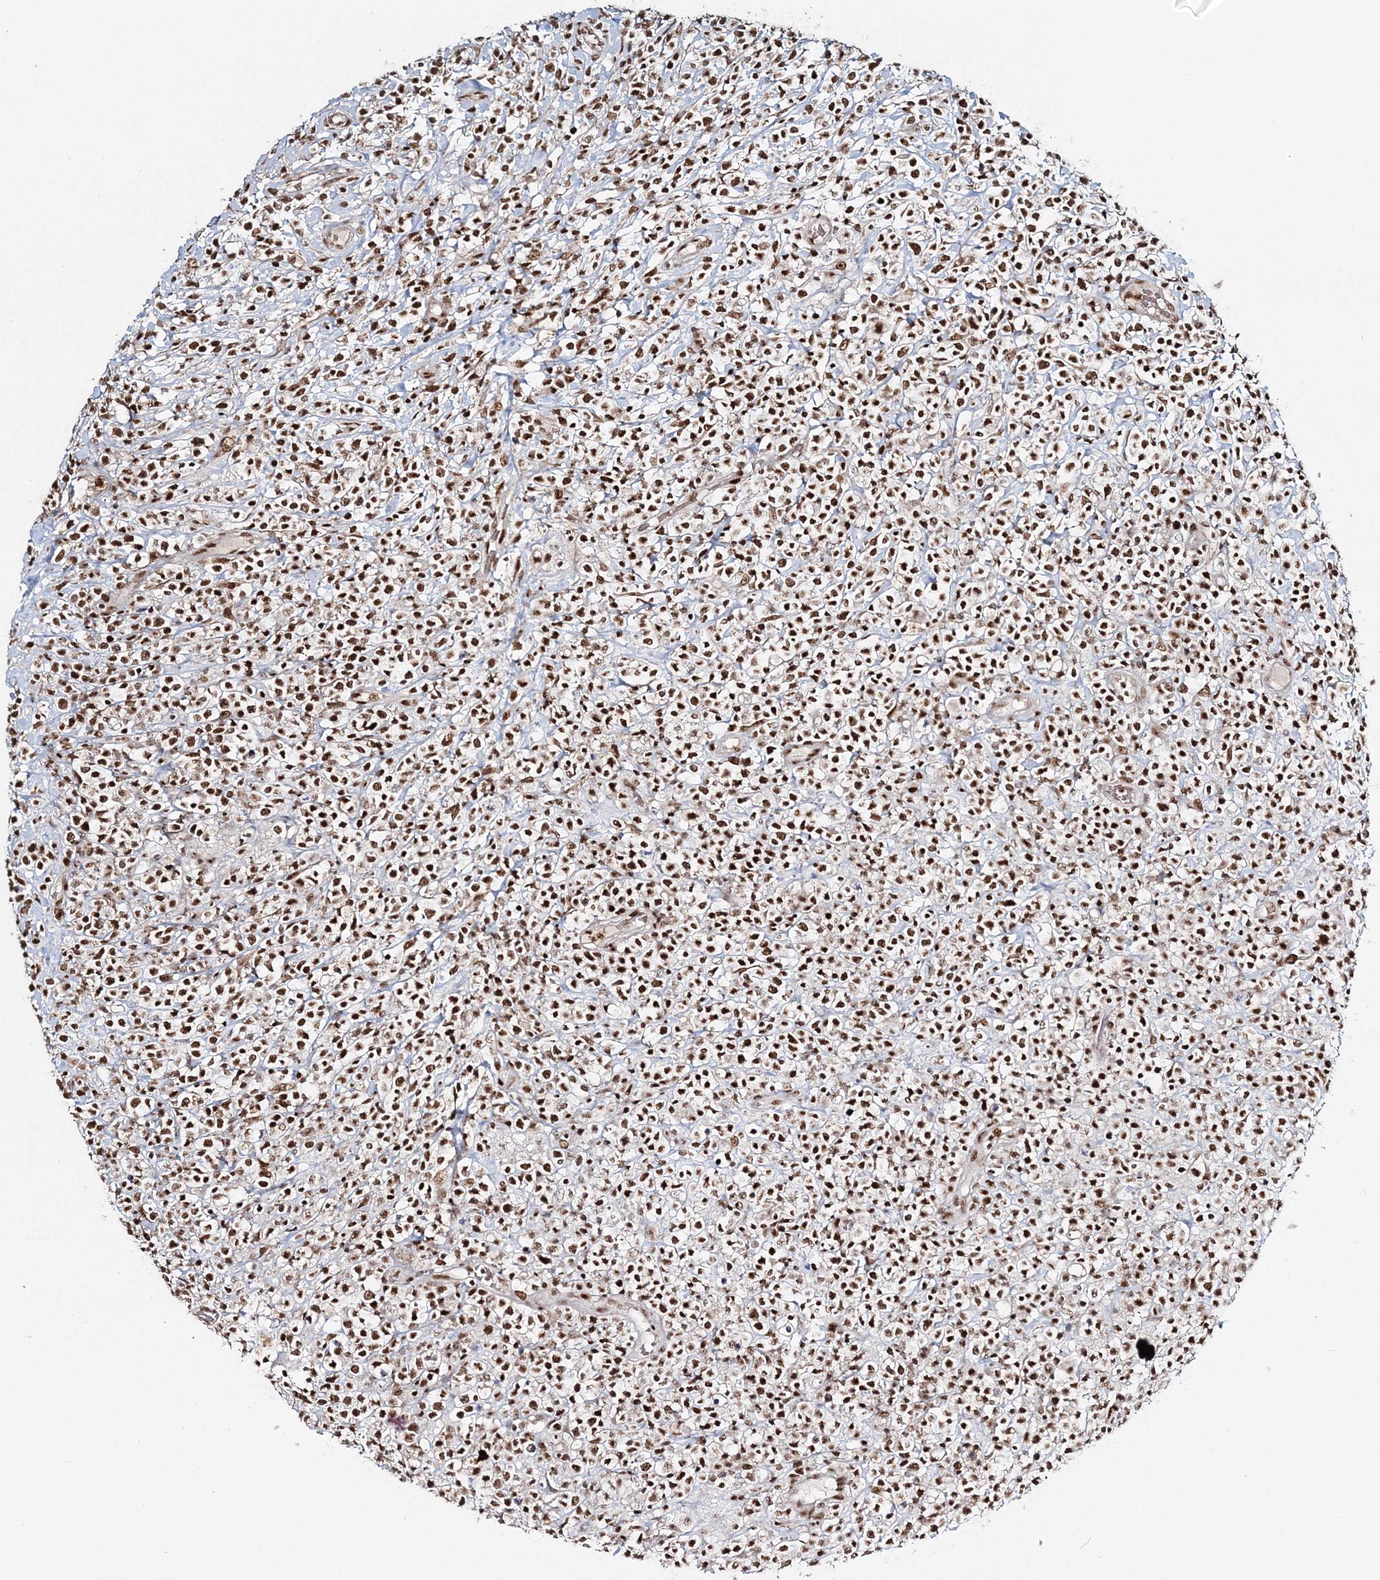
{"staining": {"intensity": "strong", "quantity": ">75%", "location": "nuclear"}, "tissue": "lymphoma", "cell_type": "Tumor cells", "image_type": "cancer", "snomed": [{"axis": "morphology", "description": "Malignant lymphoma, non-Hodgkin's type, High grade"}, {"axis": "topography", "description": "Colon"}], "caption": "This is a photomicrograph of IHC staining of malignant lymphoma, non-Hodgkin's type (high-grade), which shows strong staining in the nuclear of tumor cells.", "gene": "QRICH1", "patient": {"sex": "female", "age": 53}}